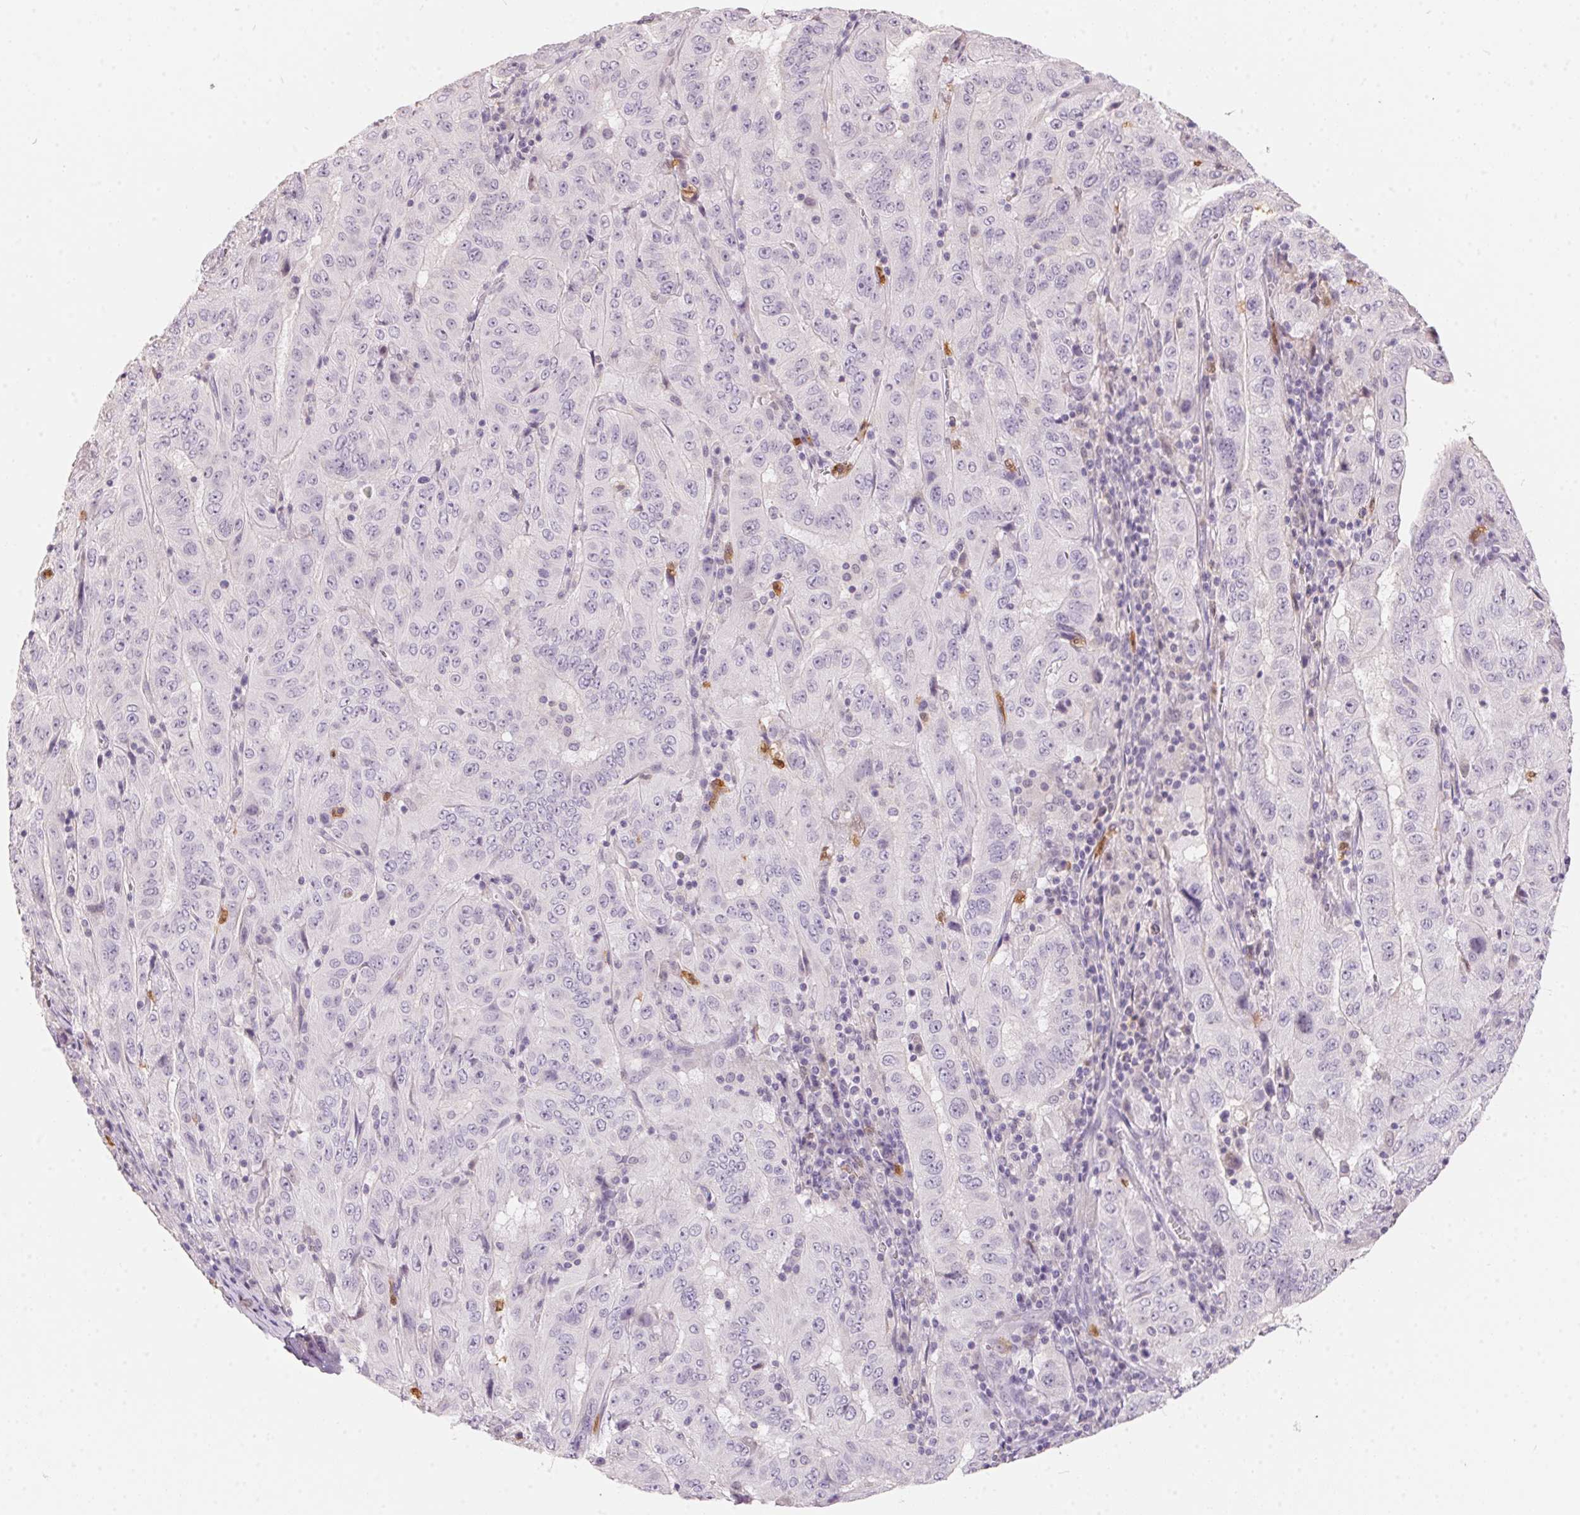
{"staining": {"intensity": "negative", "quantity": "none", "location": "none"}, "tissue": "pancreatic cancer", "cell_type": "Tumor cells", "image_type": "cancer", "snomed": [{"axis": "morphology", "description": "Adenocarcinoma, NOS"}, {"axis": "topography", "description": "Pancreas"}], "caption": "The IHC image has no significant positivity in tumor cells of pancreatic adenocarcinoma tissue.", "gene": "SERPINB1", "patient": {"sex": "male", "age": 63}}